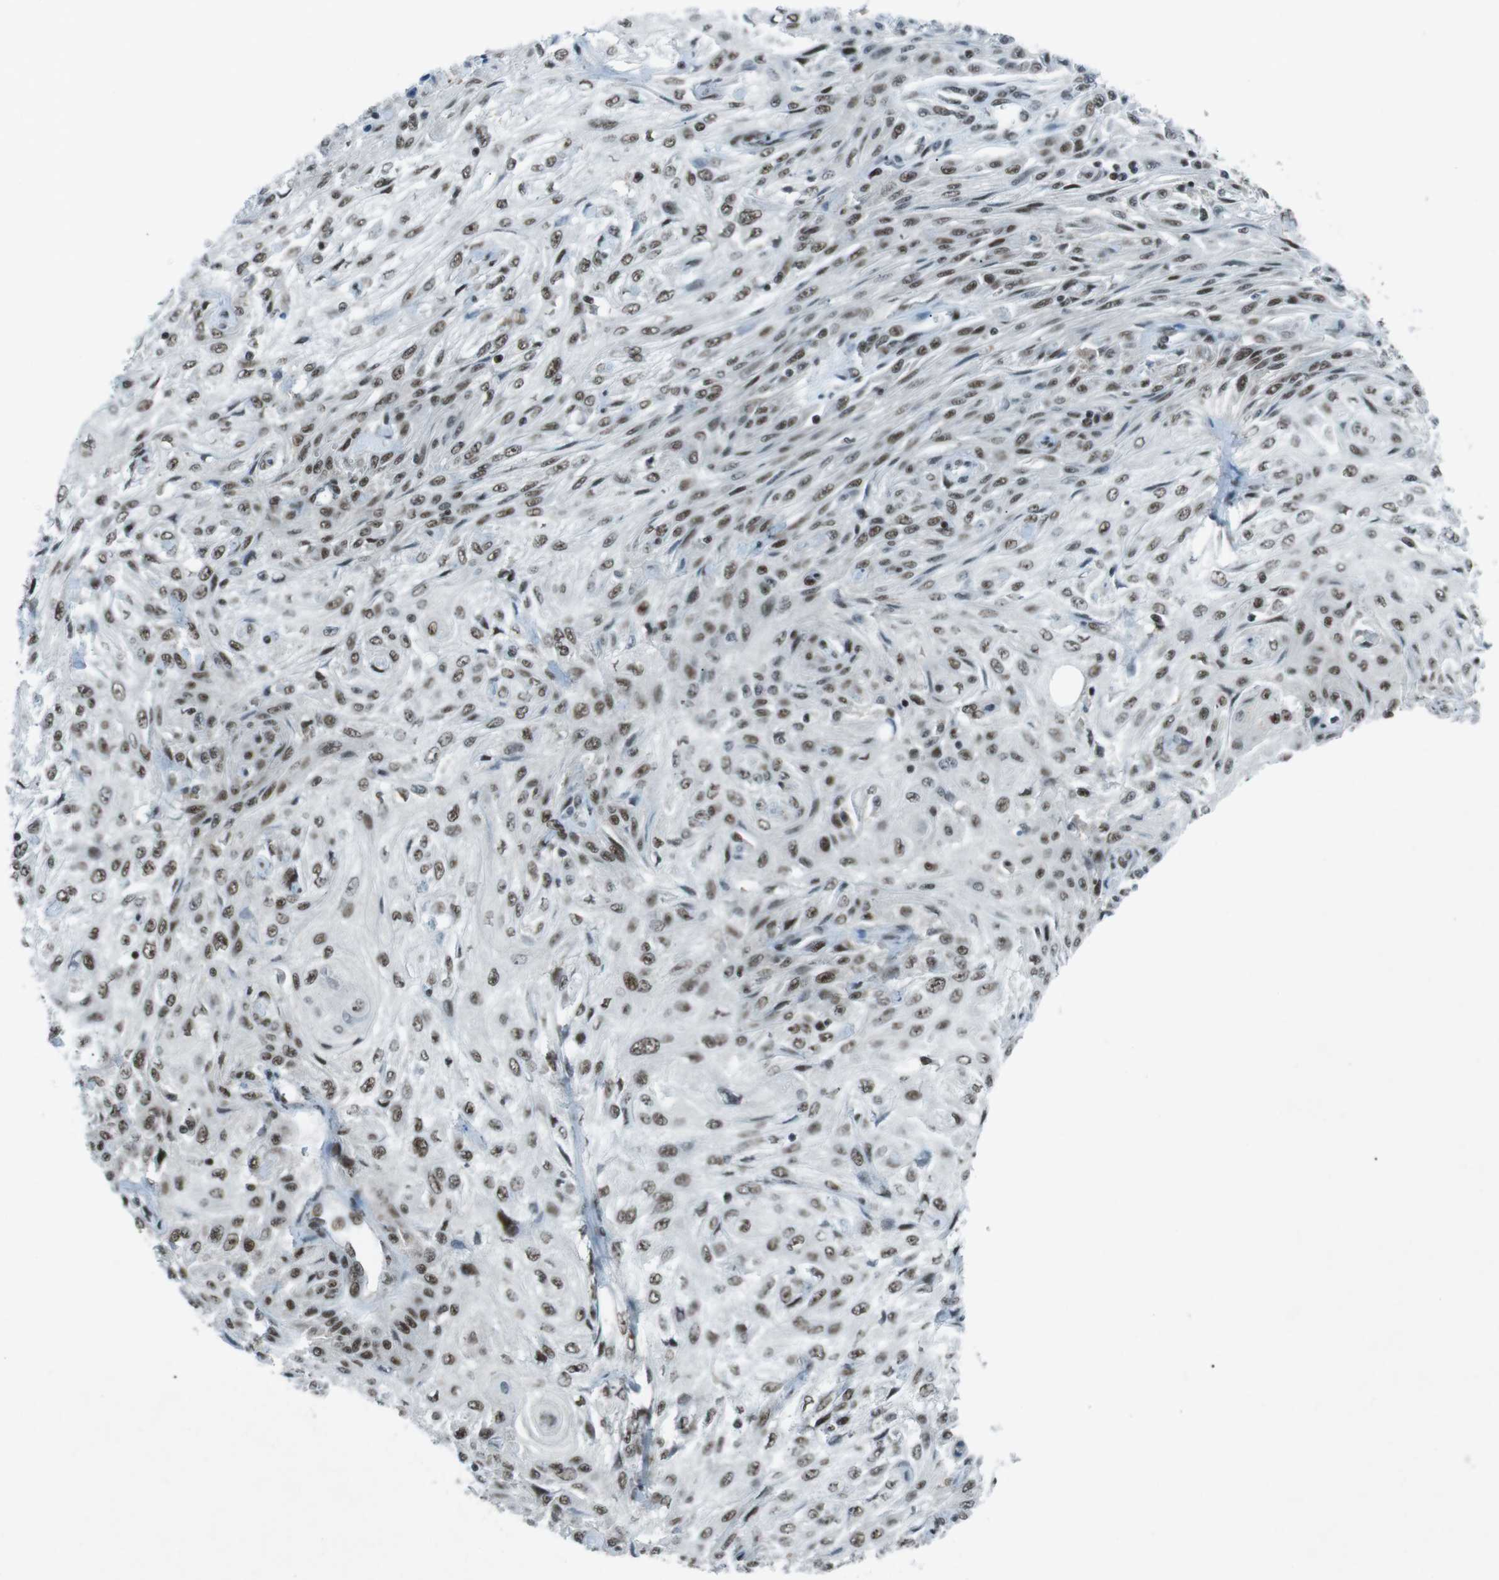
{"staining": {"intensity": "moderate", "quantity": ">75%", "location": "nuclear"}, "tissue": "skin cancer", "cell_type": "Tumor cells", "image_type": "cancer", "snomed": [{"axis": "morphology", "description": "Squamous cell carcinoma, NOS"}, {"axis": "topography", "description": "Skin"}], "caption": "IHC of skin cancer (squamous cell carcinoma) demonstrates medium levels of moderate nuclear expression in about >75% of tumor cells.", "gene": "TAF1", "patient": {"sex": "male", "age": 75}}